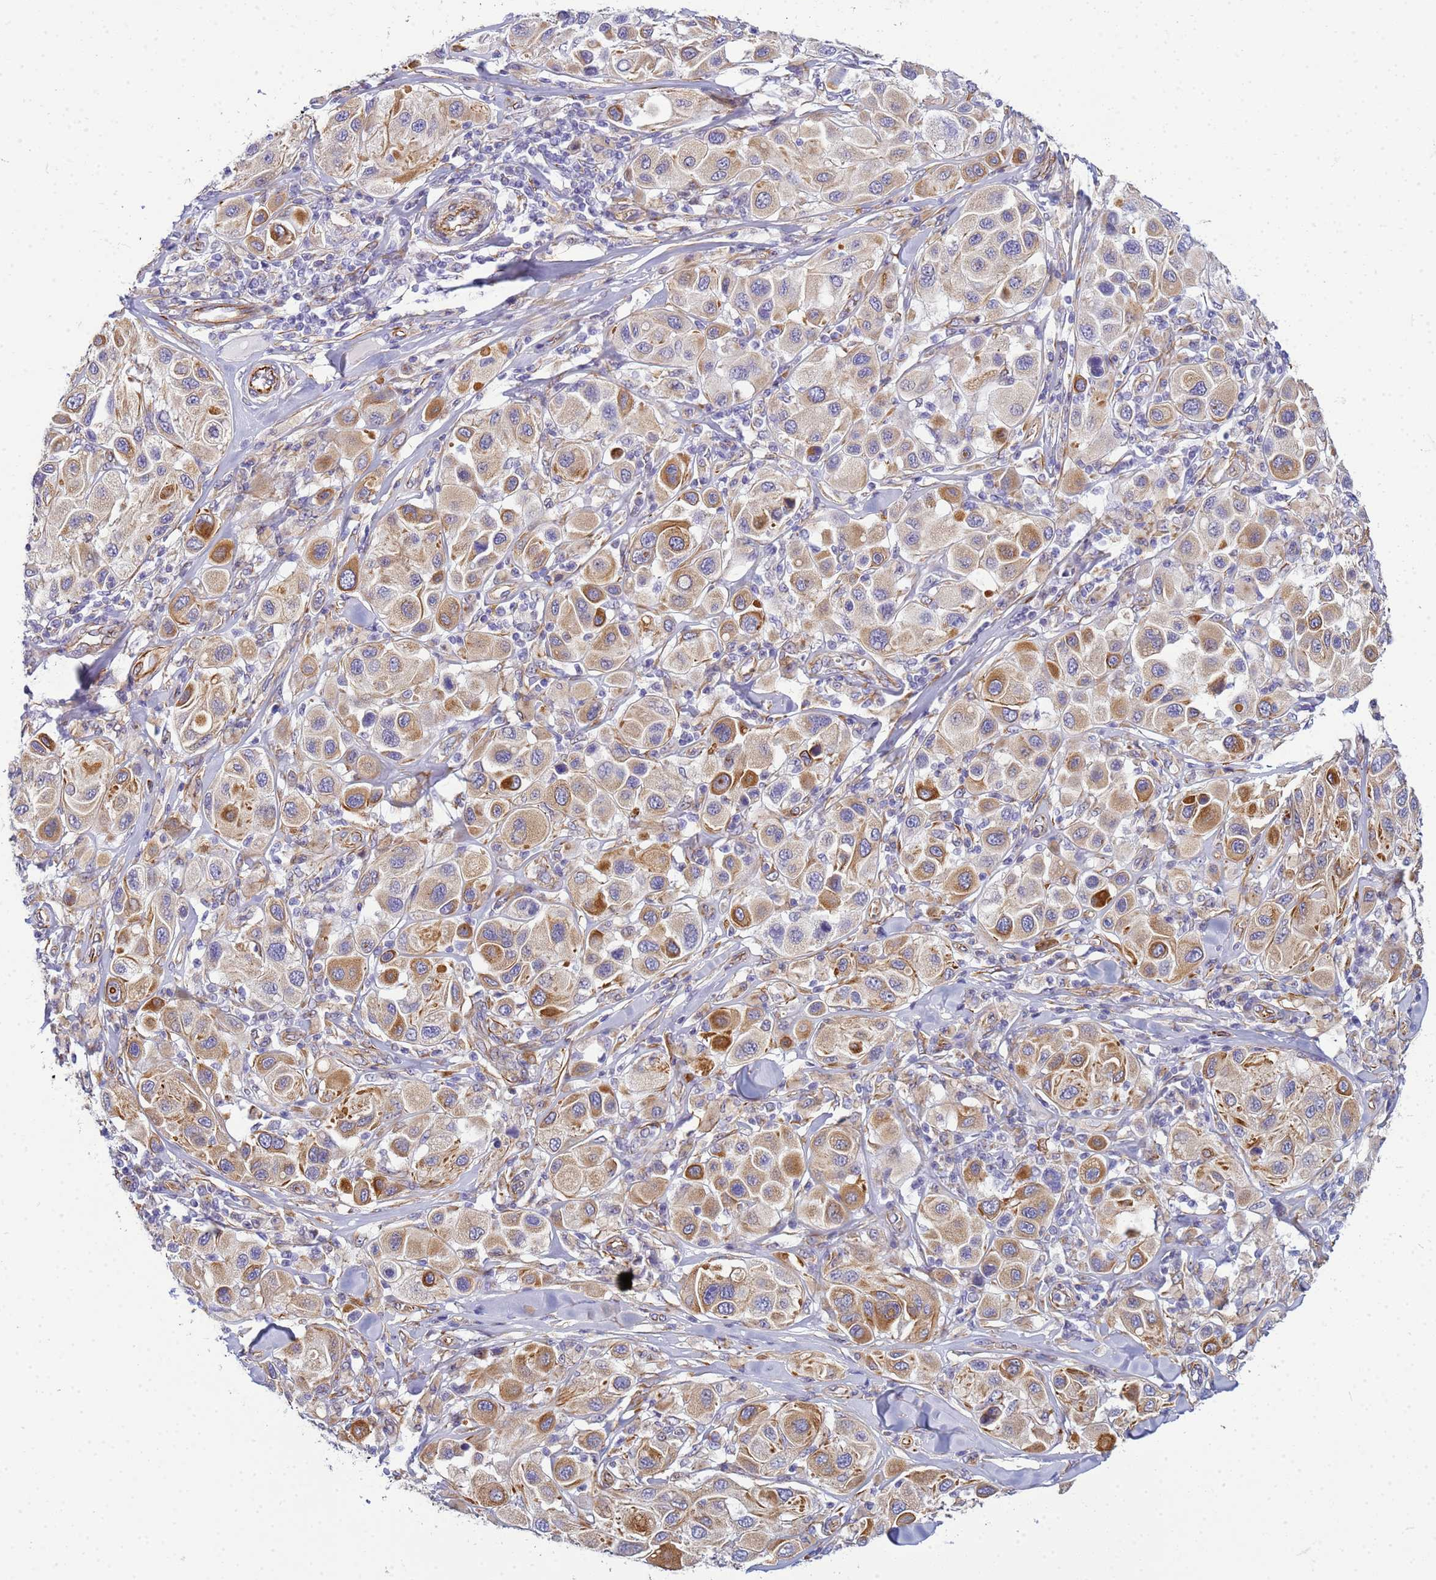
{"staining": {"intensity": "moderate", "quantity": ">75%", "location": "cytoplasmic/membranous"}, "tissue": "melanoma", "cell_type": "Tumor cells", "image_type": "cancer", "snomed": [{"axis": "morphology", "description": "Malignant melanoma, Metastatic site"}, {"axis": "topography", "description": "Skin"}], "caption": "Moderate cytoplasmic/membranous staining for a protein is seen in approximately >75% of tumor cells of melanoma using immunohistochemistry (IHC).", "gene": "UBXN2B", "patient": {"sex": "male", "age": 41}}